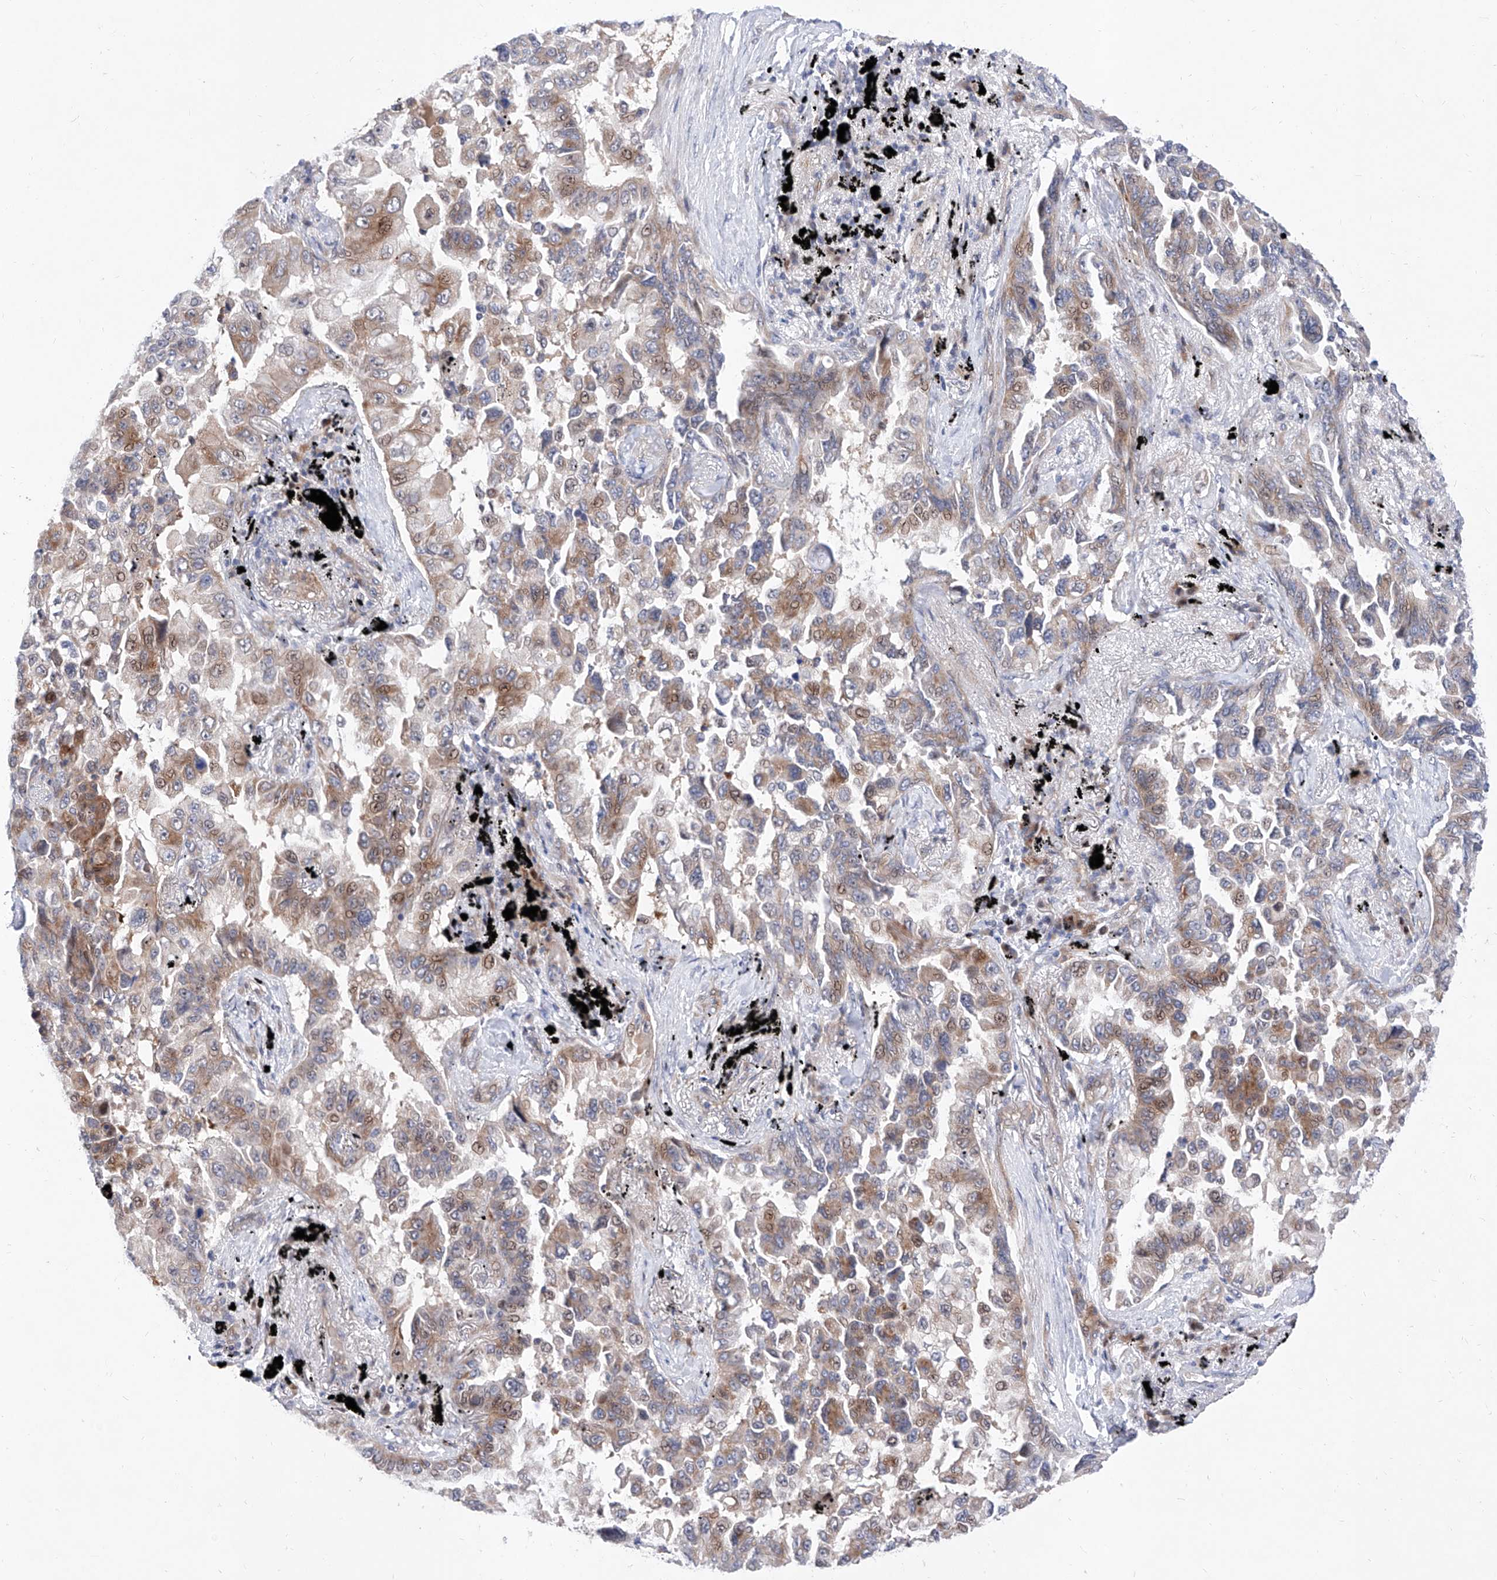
{"staining": {"intensity": "moderate", "quantity": "25%-75%", "location": "cytoplasmic/membranous,nuclear"}, "tissue": "lung cancer", "cell_type": "Tumor cells", "image_type": "cancer", "snomed": [{"axis": "morphology", "description": "Adenocarcinoma, NOS"}, {"axis": "topography", "description": "Lung"}], "caption": "Brown immunohistochemical staining in lung adenocarcinoma reveals moderate cytoplasmic/membranous and nuclear positivity in approximately 25%-75% of tumor cells.", "gene": "FUCA2", "patient": {"sex": "female", "age": 67}}